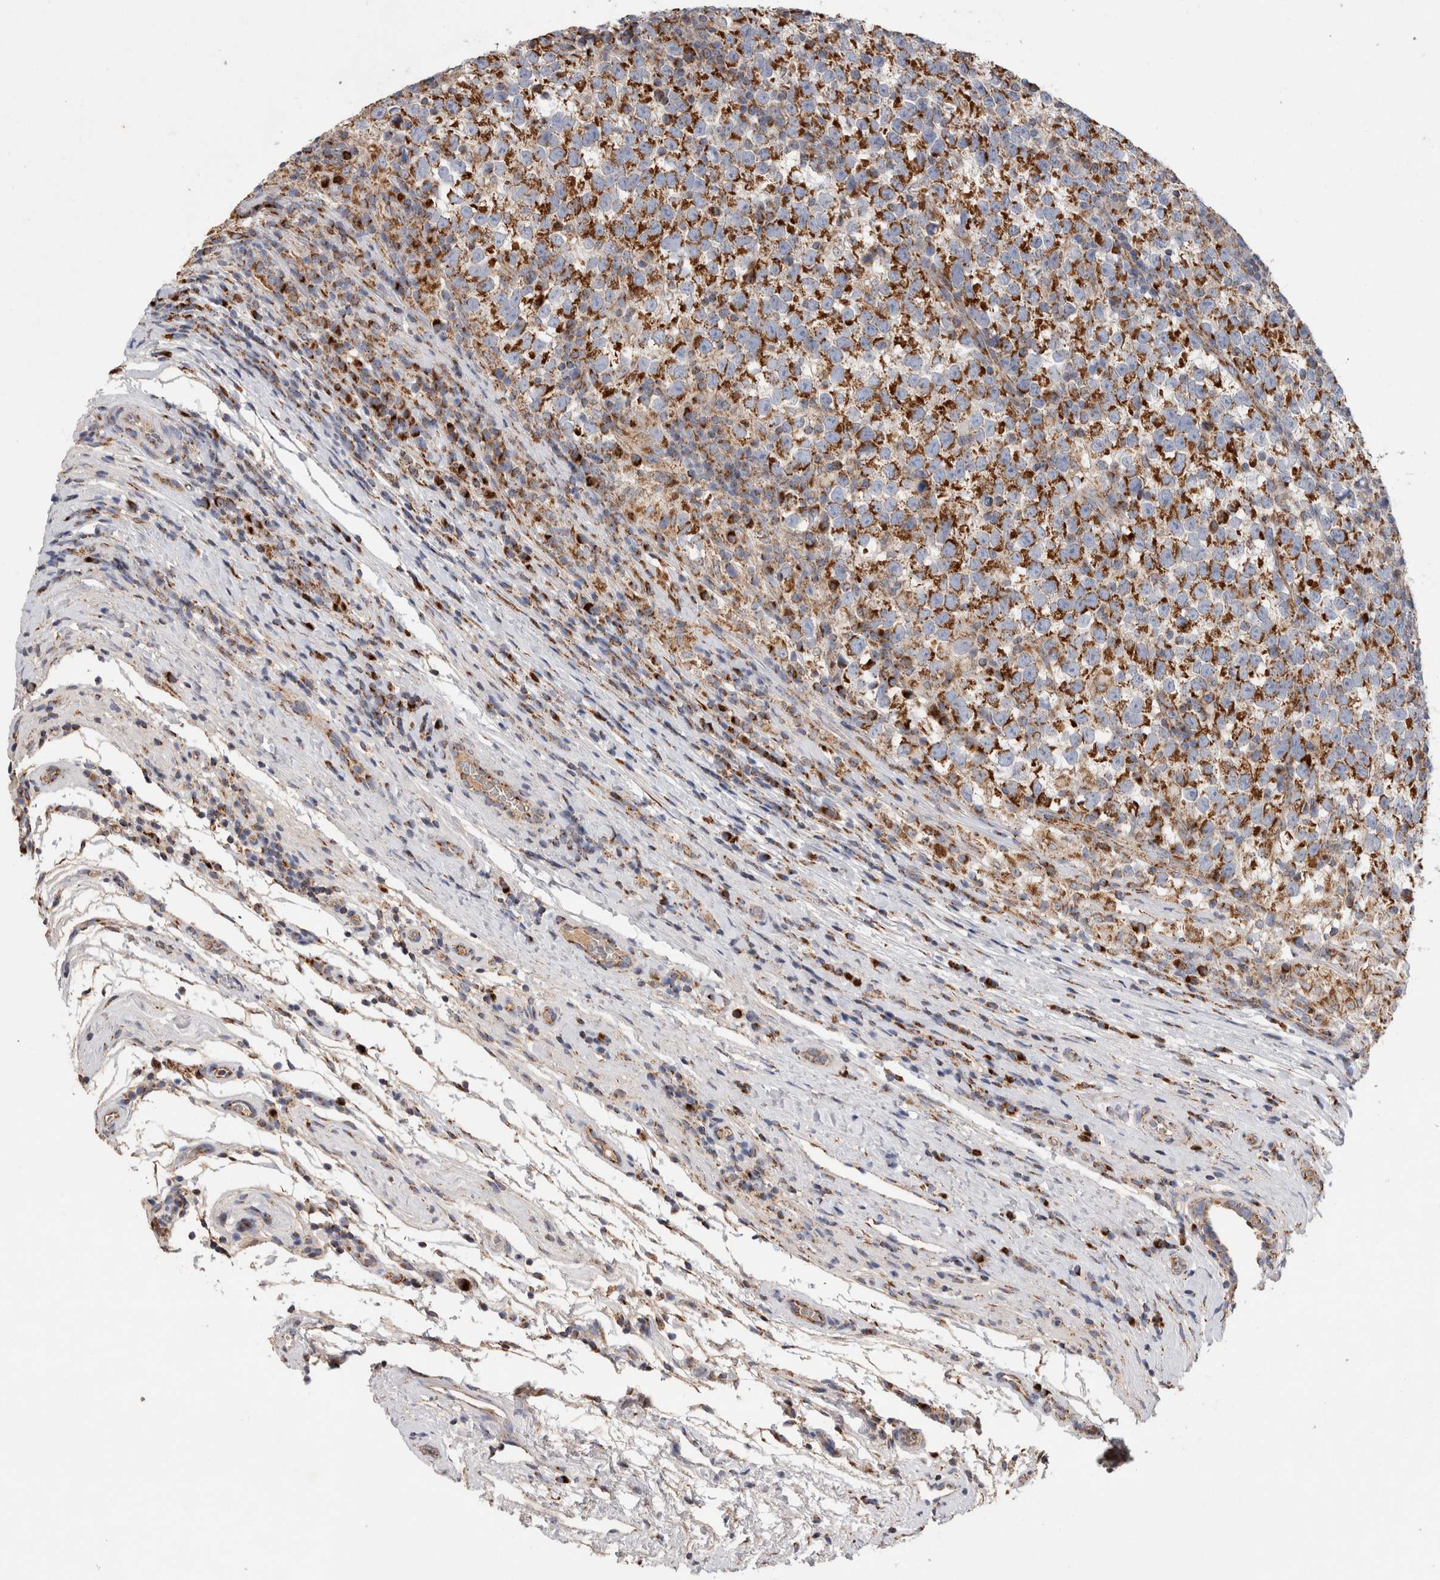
{"staining": {"intensity": "strong", "quantity": ">75%", "location": "cytoplasmic/membranous"}, "tissue": "testis cancer", "cell_type": "Tumor cells", "image_type": "cancer", "snomed": [{"axis": "morphology", "description": "Normal tissue, NOS"}, {"axis": "morphology", "description": "Seminoma, NOS"}, {"axis": "topography", "description": "Testis"}], "caption": "An image showing strong cytoplasmic/membranous staining in approximately >75% of tumor cells in testis seminoma, as visualized by brown immunohistochemical staining.", "gene": "IARS2", "patient": {"sex": "male", "age": 43}}